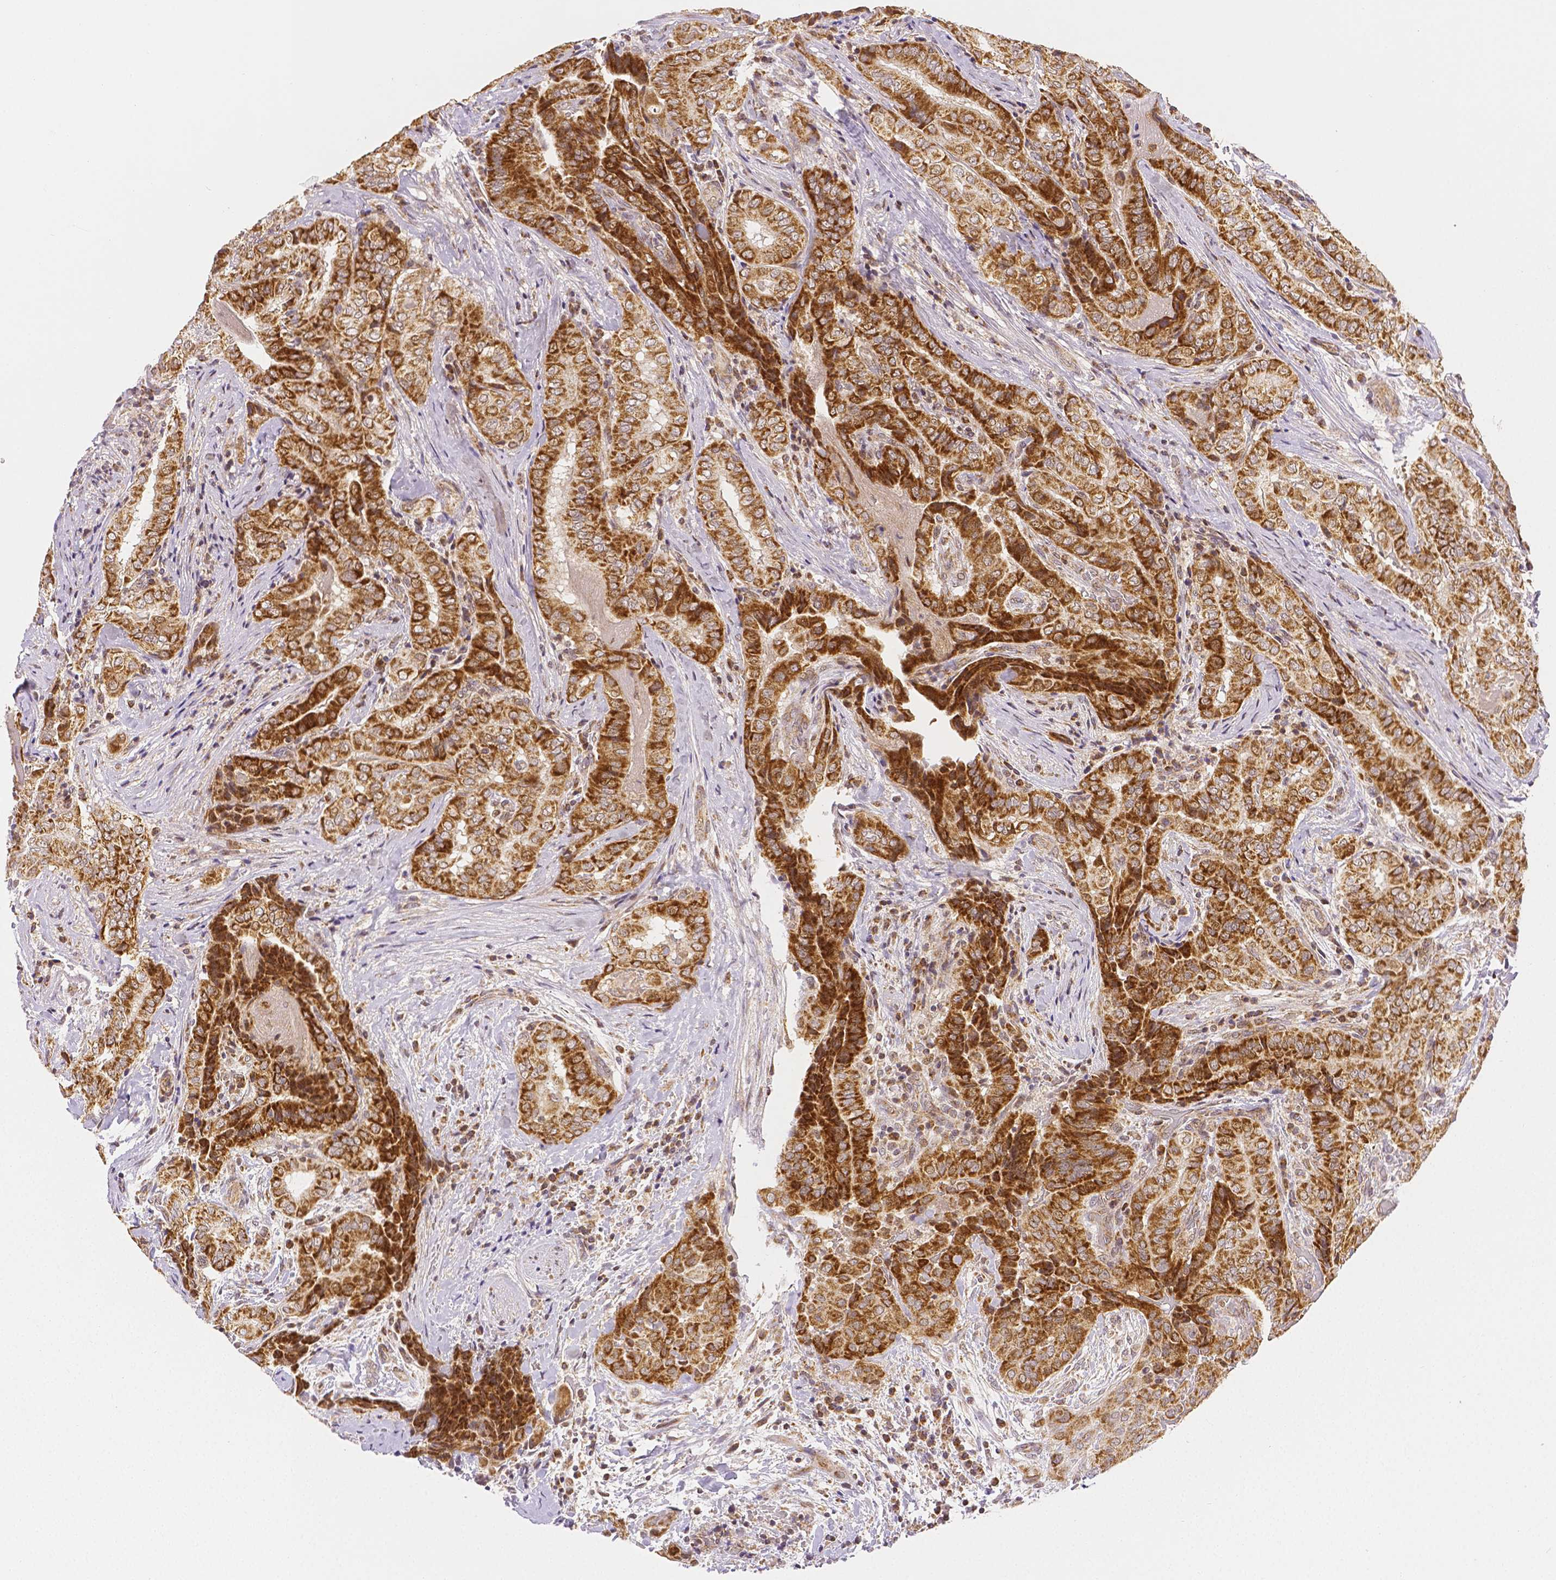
{"staining": {"intensity": "strong", "quantity": ">75%", "location": "cytoplasmic/membranous"}, "tissue": "thyroid cancer", "cell_type": "Tumor cells", "image_type": "cancer", "snomed": [{"axis": "morphology", "description": "Papillary adenocarcinoma, NOS"}, {"axis": "topography", "description": "Thyroid gland"}], "caption": "A brown stain shows strong cytoplasmic/membranous expression of a protein in human papillary adenocarcinoma (thyroid) tumor cells.", "gene": "RHOT1", "patient": {"sex": "female", "age": 61}}